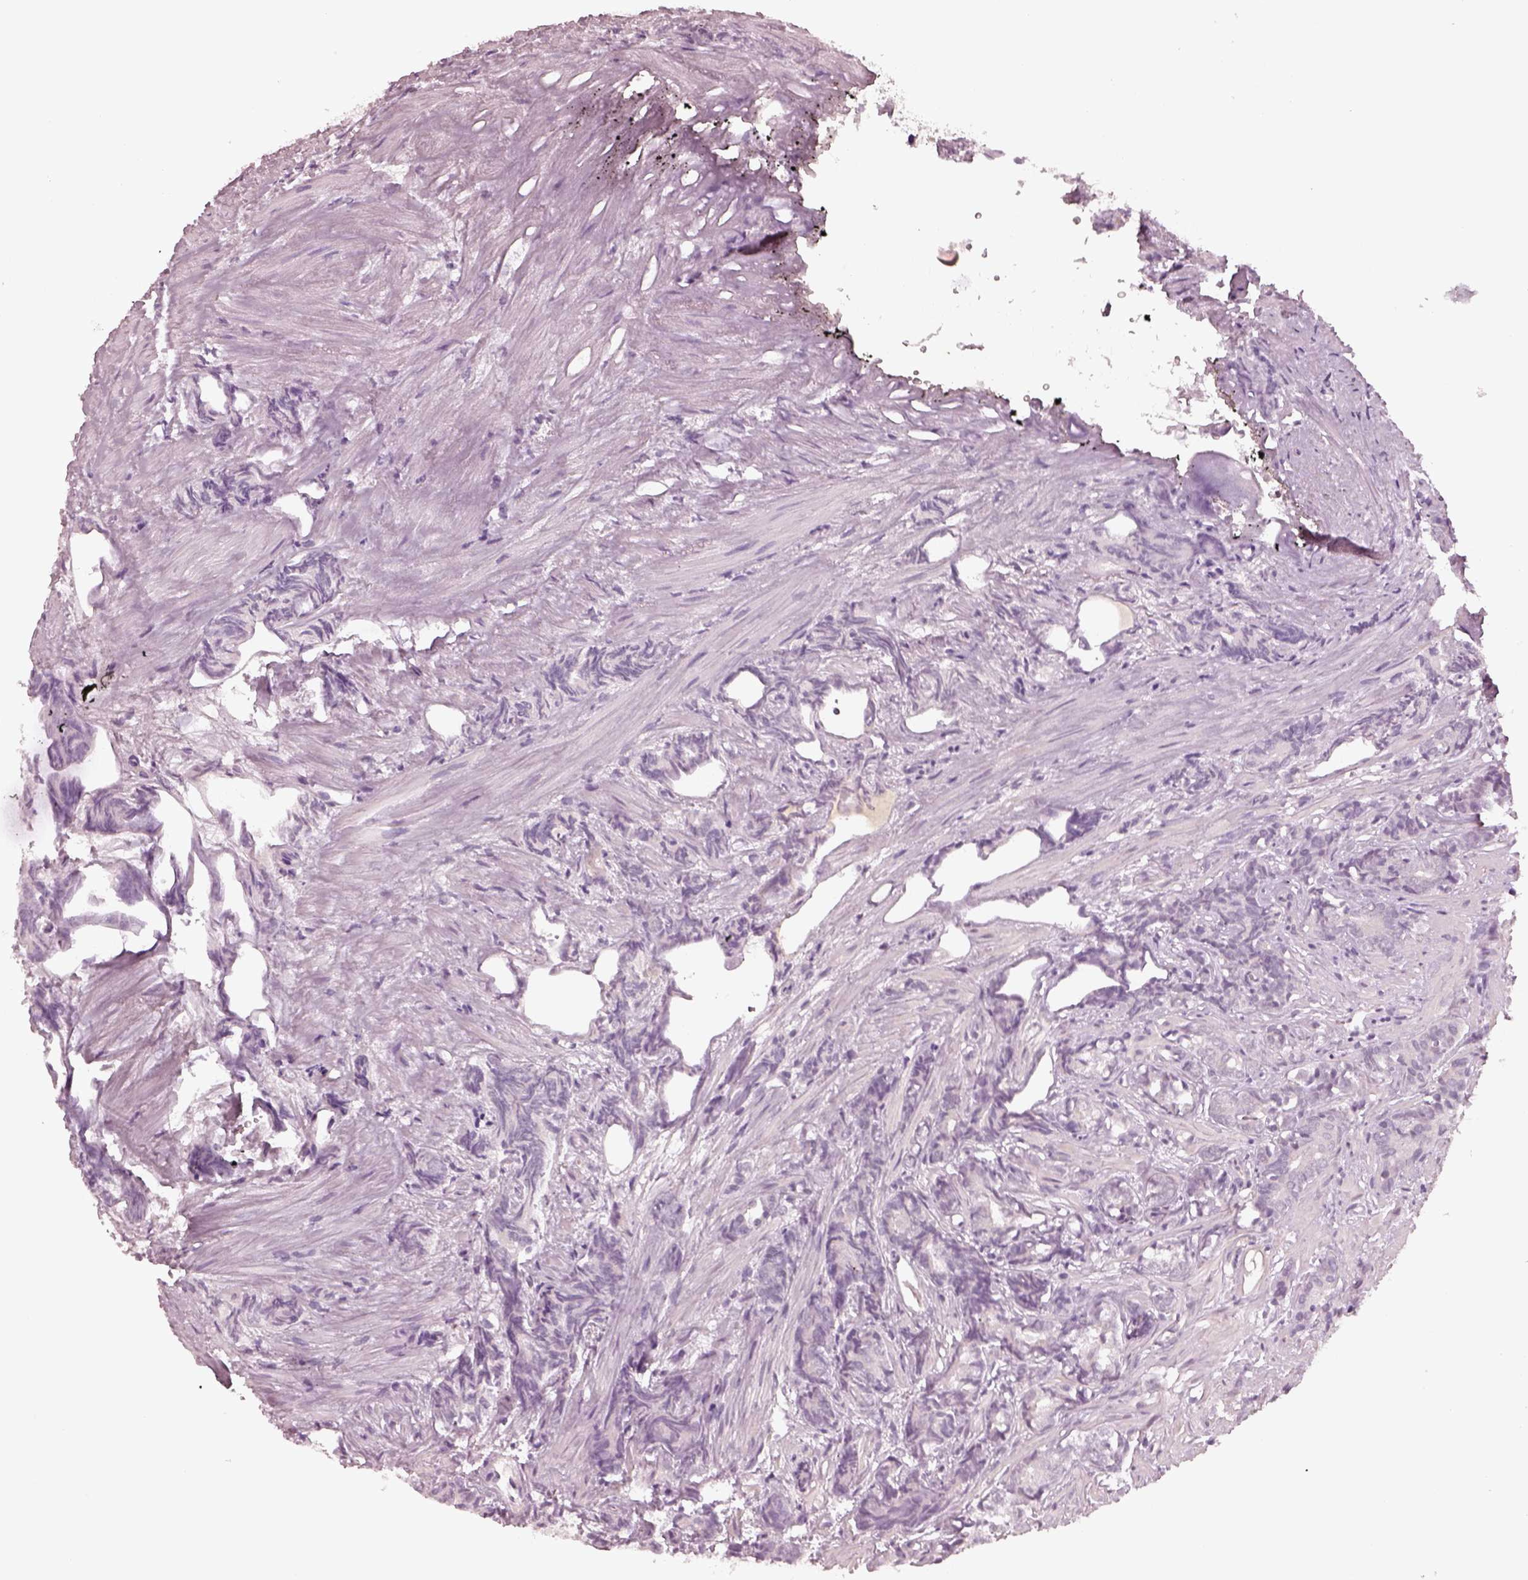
{"staining": {"intensity": "negative", "quantity": "none", "location": "none"}, "tissue": "prostate cancer", "cell_type": "Tumor cells", "image_type": "cancer", "snomed": [{"axis": "morphology", "description": "Adenocarcinoma, High grade"}, {"axis": "topography", "description": "Prostate"}], "caption": "Immunohistochemistry photomicrograph of prostate cancer stained for a protein (brown), which reveals no staining in tumor cells.", "gene": "EGR4", "patient": {"sex": "male", "age": 84}}